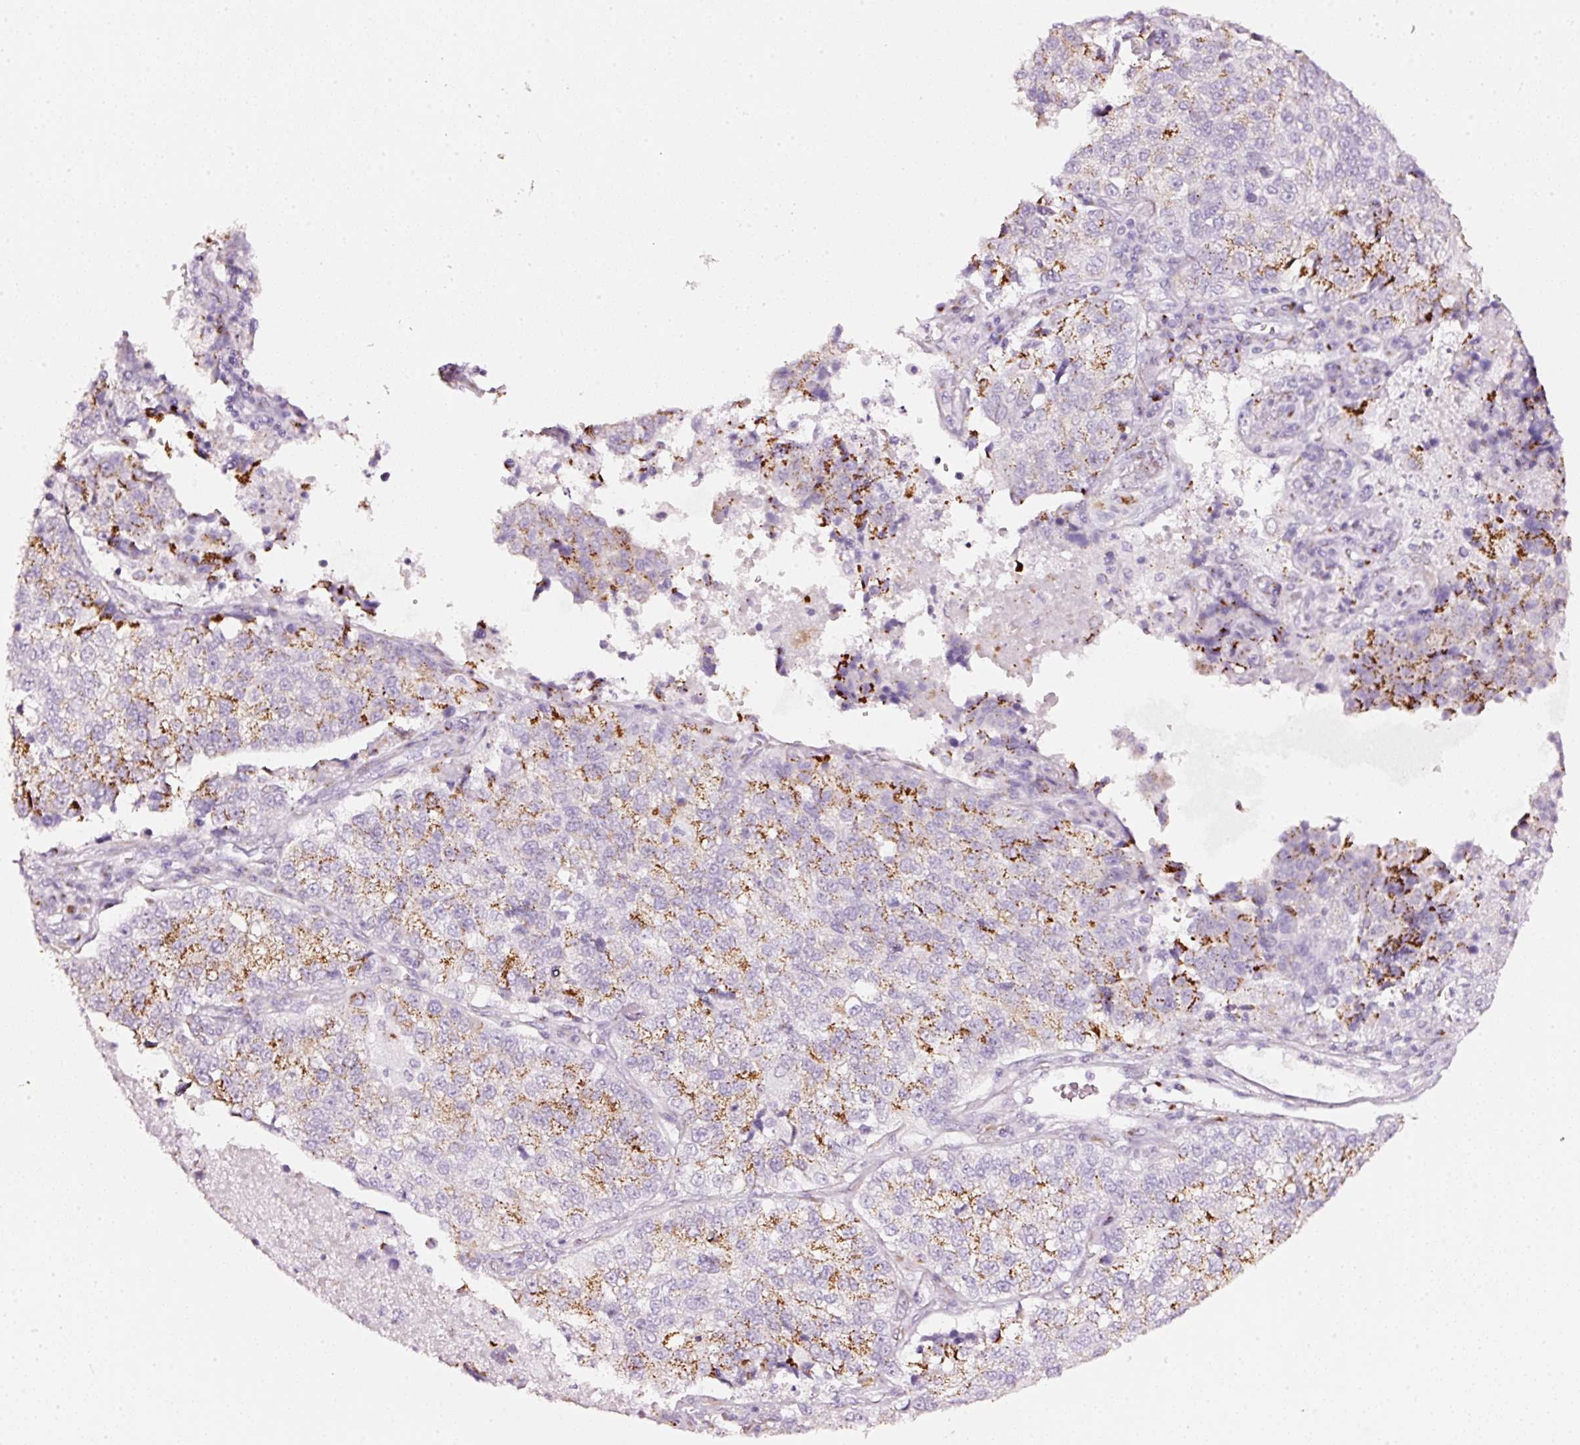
{"staining": {"intensity": "moderate", "quantity": "25%-75%", "location": "cytoplasmic/membranous"}, "tissue": "lung cancer", "cell_type": "Tumor cells", "image_type": "cancer", "snomed": [{"axis": "morphology", "description": "Adenocarcinoma, NOS"}, {"axis": "topography", "description": "Lung"}], "caption": "Immunohistochemistry of lung adenocarcinoma reveals medium levels of moderate cytoplasmic/membranous expression in approximately 25%-75% of tumor cells.", "gene": "SDF4", "patient": {"sex": "male", "age": 49}}